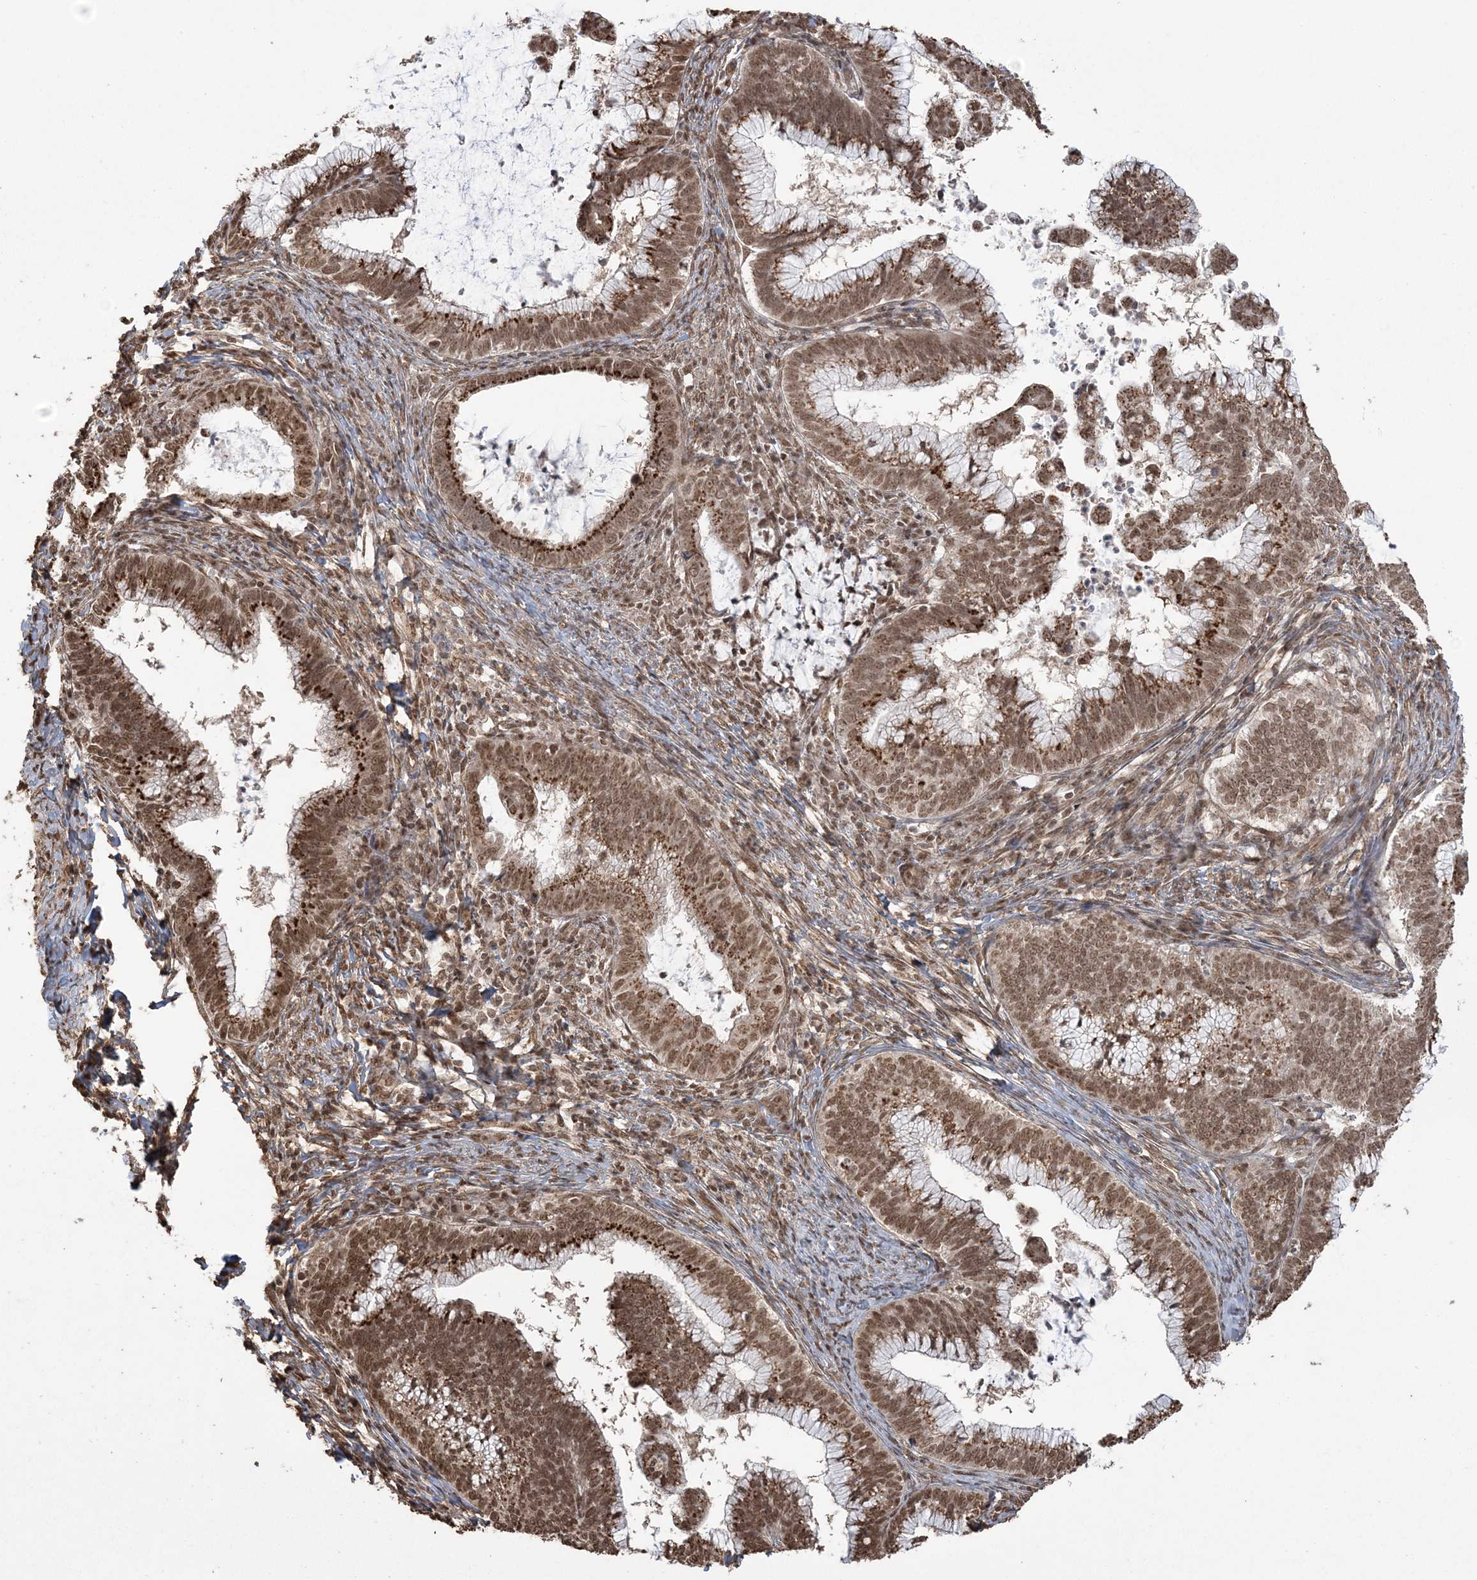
{"staining": {"intensity": "strong", "quantity": ">75%", "location": "cytoplasmic/membranous,nuclear"}, "tissue": "cervical cancer", "cell_type": "Tumor cells", "image_type": "cancer", "snomed": [{"axis": "morphology", "description": "Adenocarcinoma, NOS"}, {"axis": "topography", "description": "Cervix"}], "caption": "A brown stain shows strong cytoplasmic/membranous and nuclear positivity of a protein in cervical adenocarcinoma tumor cells. The staining was performed using DAB (3,3'-diaminobenzidine) to visualize the protein expression in brown, while the nuclei were stained in blue with hematoxylin (Magnification: 20x).", "gene": "ZNF839", "patient": {"sex": "female", "age": 36}}